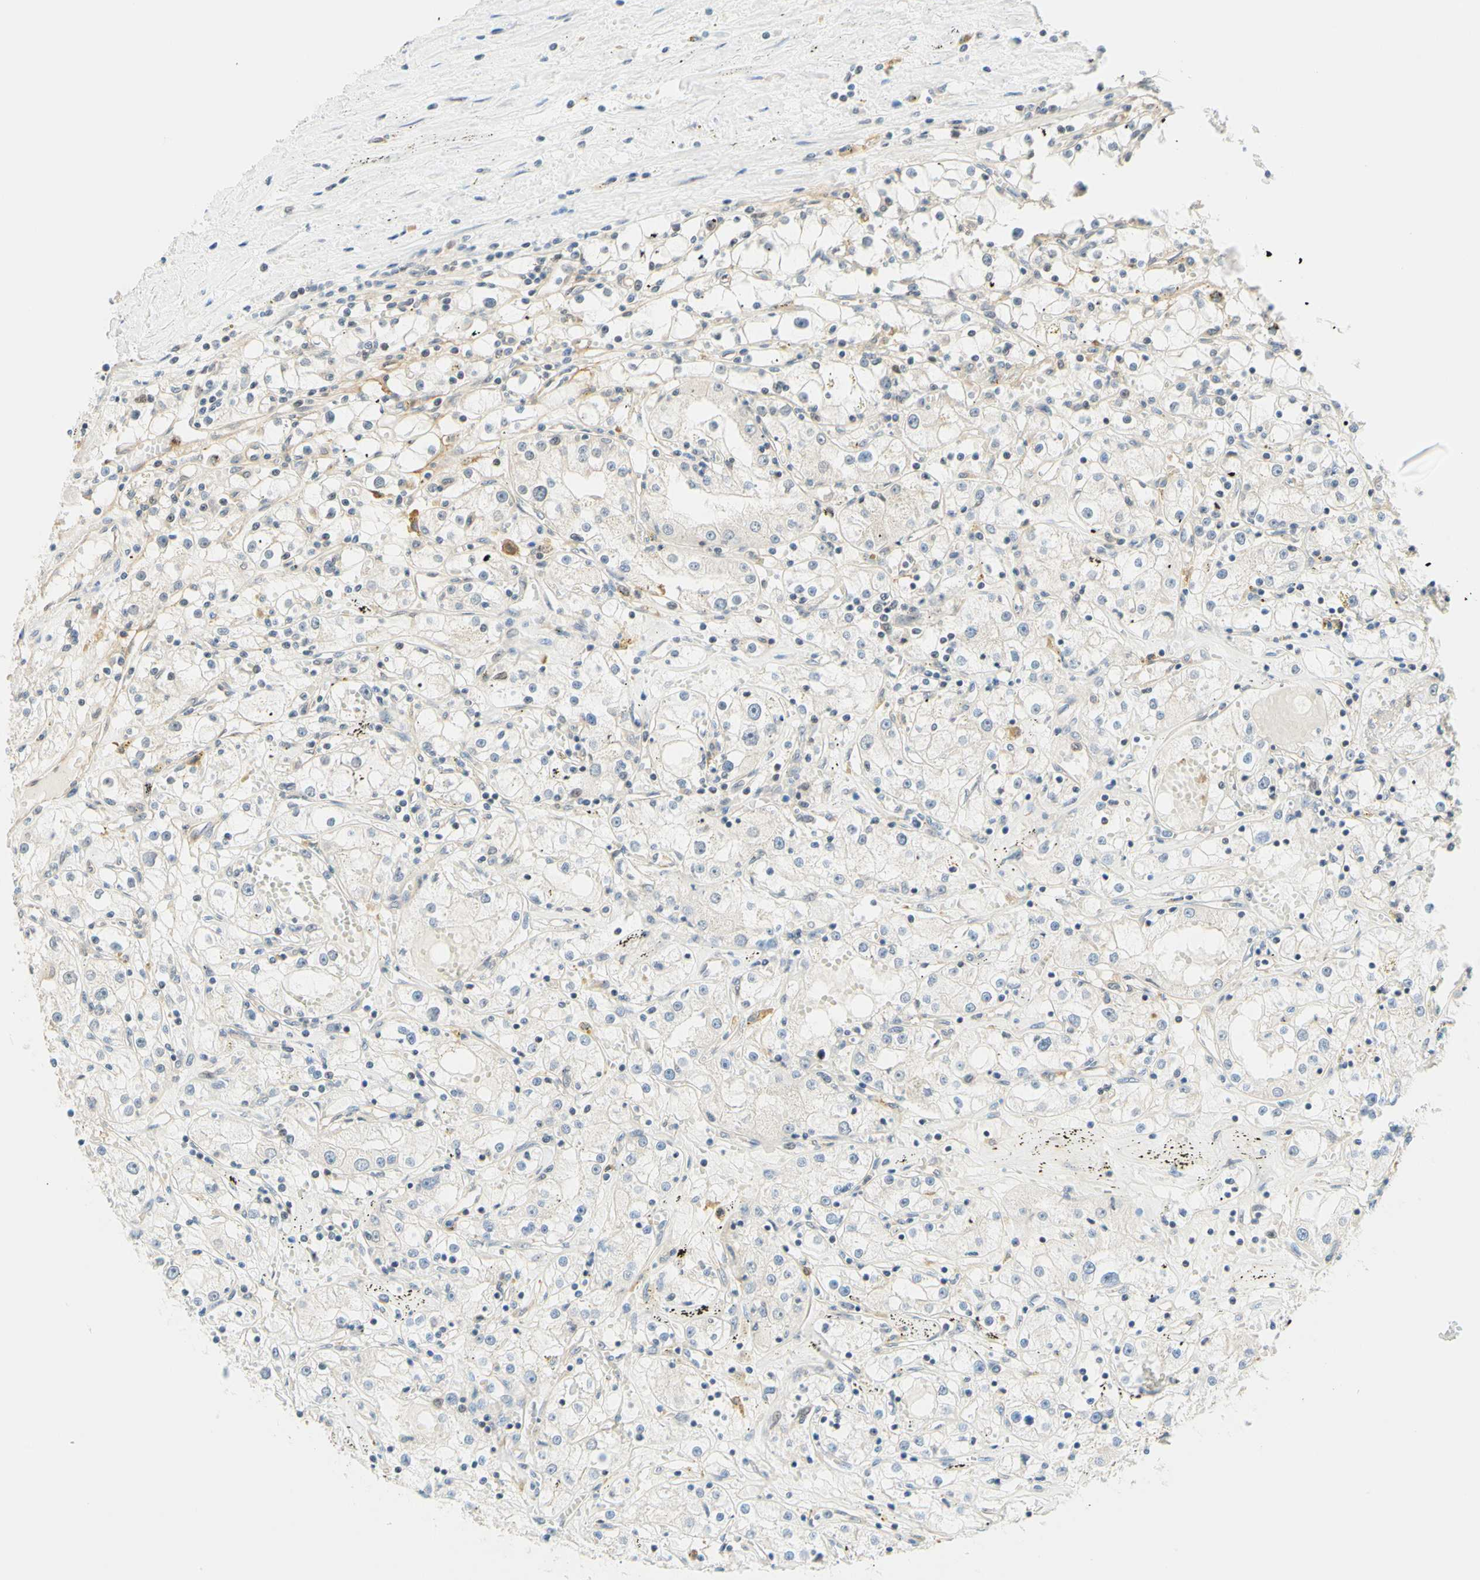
{"staining": {"intensity": "negative", "quantity": "none", "location": "none"}, "tissue": "renal cancer", "cell_type": "Tumor cells", "image_type": "cancer", "snomed": [{"axis": "morphology", "description": "Adenocarcinoma, NOS"}, {"axis": "topography", "description": "Kidney"}], "caption": "Tumor cells show no significant staining in renal cancer.", "gene": "C2CD2L", "patient": {"sex": "male", "age": 56}}